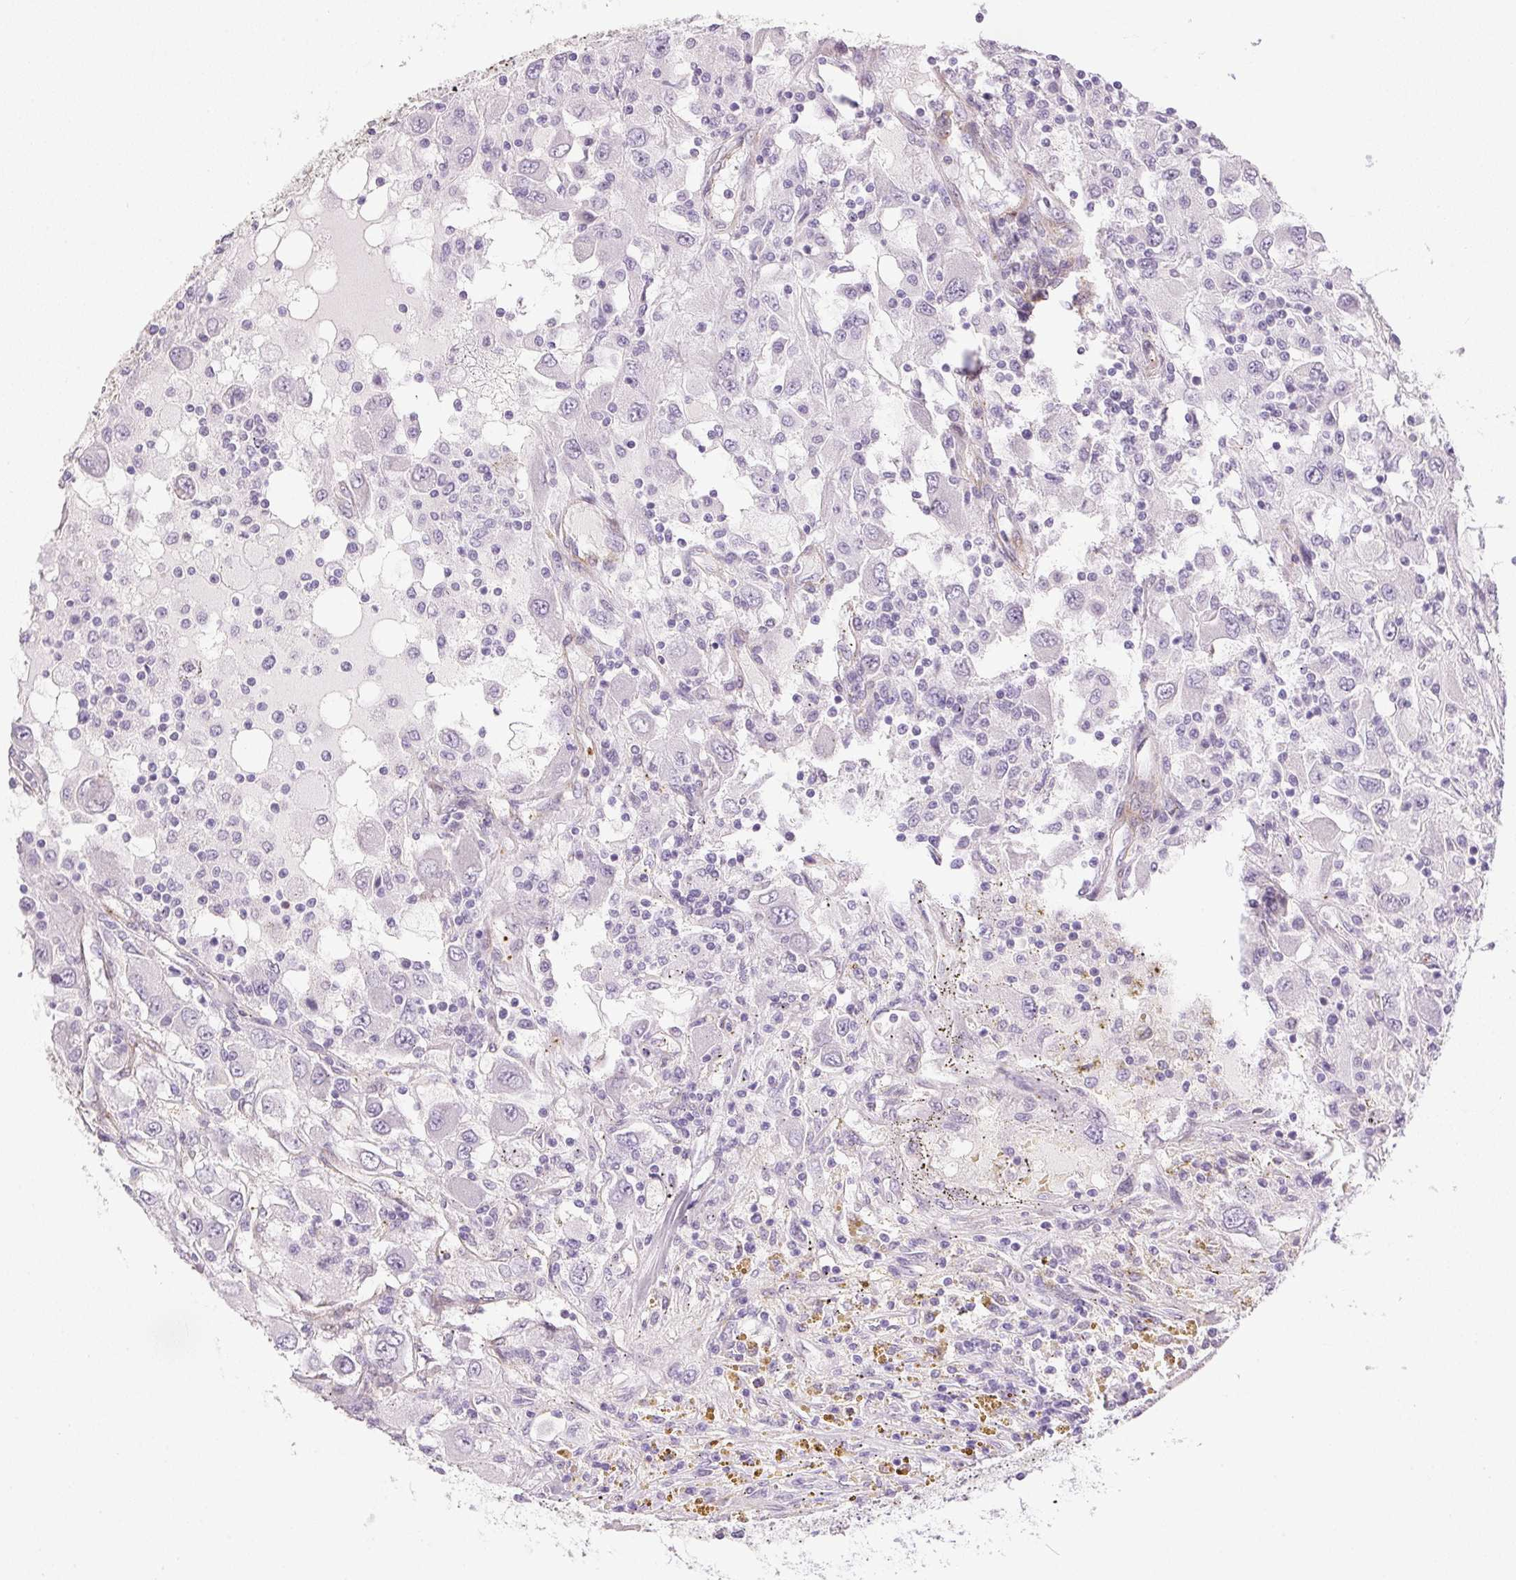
{"staining": {"intensity": "negative", "quantity": "none", "location": "none"}, "tissue": "renal cancer", "cell_type": "Tumor cells", "image_type": "cancer", "snomed": [{"axis": "morphology", "description": "Adenocarcinoma, NOS"}, {"axis": "topography", "description": "Kidney"}], "caption": "IHC histopathology image of human adenocarcinoma (renal) stained for a protein (brown), which demonstrates no staining in tumor cells. The staining is performed using DAB brown chromogen with nuclei counter-stained in using hematoxylin.", "gene": "PRL", "patient": {"sex": "female", "age": 67}}